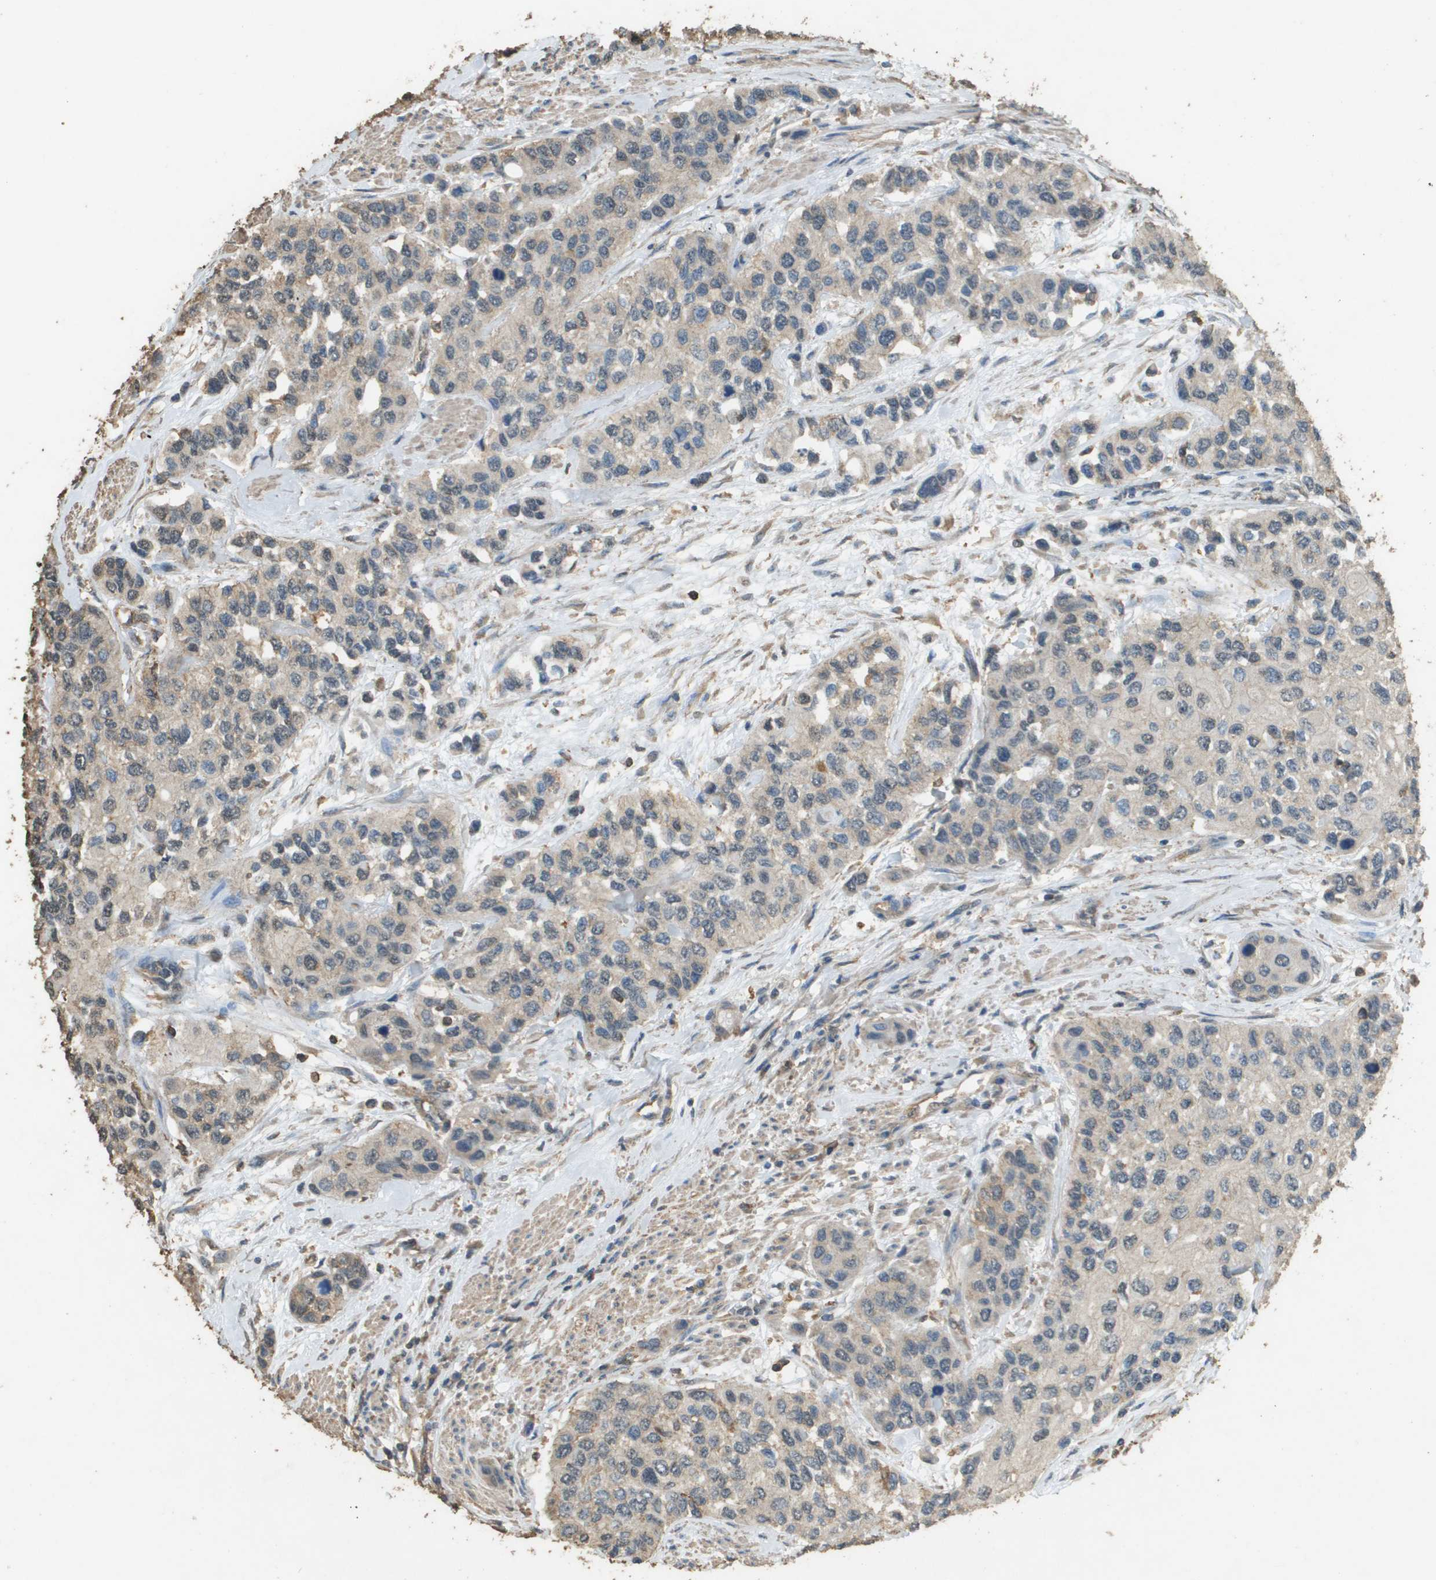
{"staining": {"intensity": "weak", "quantity": "<25%", "location": "cytoplasmic/membranous"}, "tissue": "urothelial cancer", "cell_type": "Tumor cells", "image_type": "cancer", "snomed": [{"axis": "morphology", "description": "Urothelial carcinoma, High grade"}, {"axis": "topography", "description": "Urinary bladder"}], "caption": "This is an immunohistochemistry (IHC) histopathology image of urothelial cancer. There is no expression in tumor cells.", "gene": "MS4A7", "patient": {"sex": "female", "age": 56}}